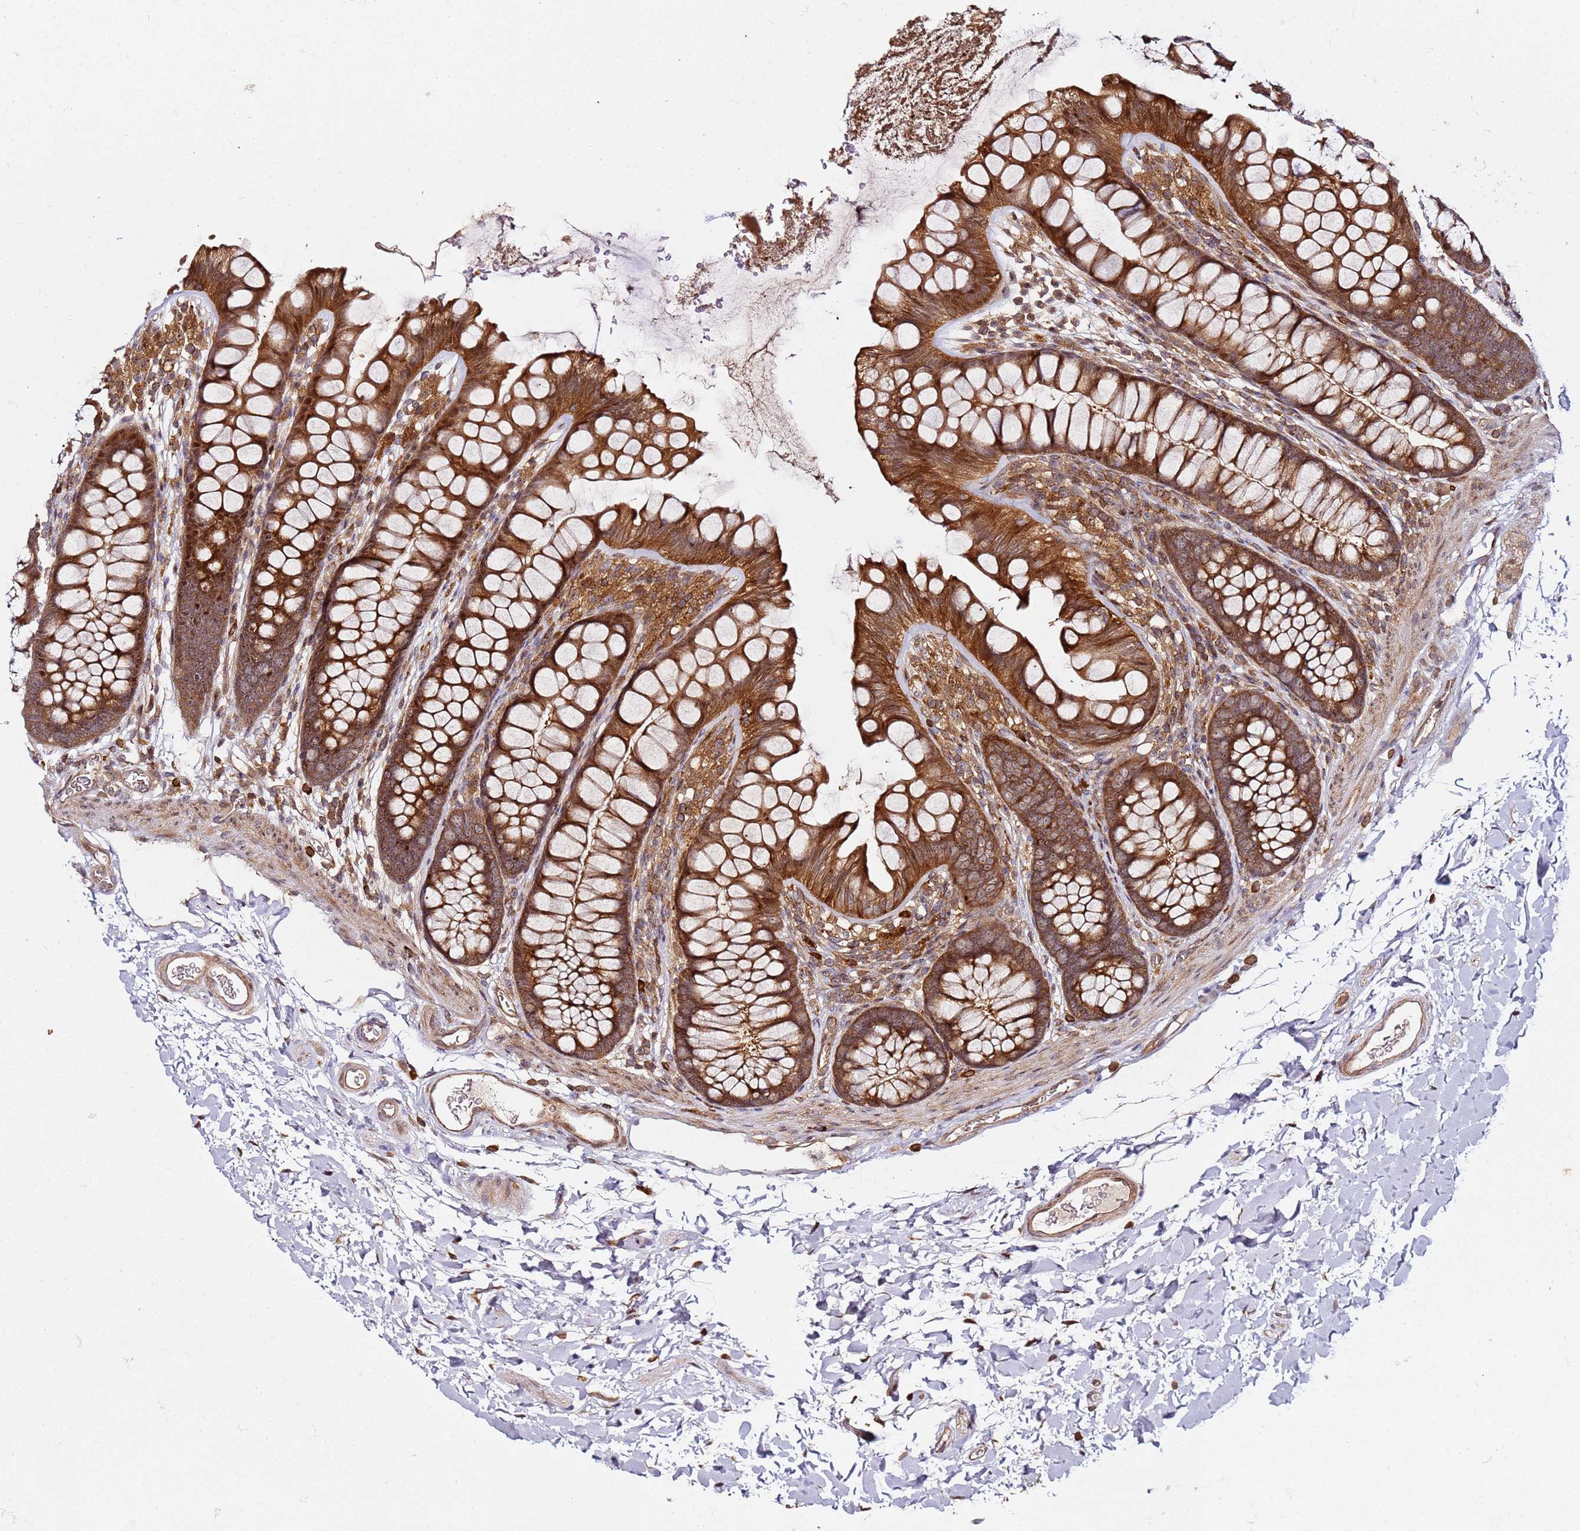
{"staining": {"intensity": "moderate", "quantity": ">75%", "location": "cytoplasmic/membranous"}, "tissue": "colon", "cell_type": "Endothelial cells", "image_type": "normal", "snomed": [{"axis": "morphology", "description": "Normal tissue, NOS"}, {"axis": "topography", "description": "Colon"}], "caption": "Immunohistochemical staining of normal human colon displays >75% levels of moderate cytoplasmic/membranous protein staining in approximately >75% of endothelial cells. The protein is shown in brown color, while the nuclei are stained blue.", "gene": "PRMT7", "patient": {"sex": "female", "age": 62}}